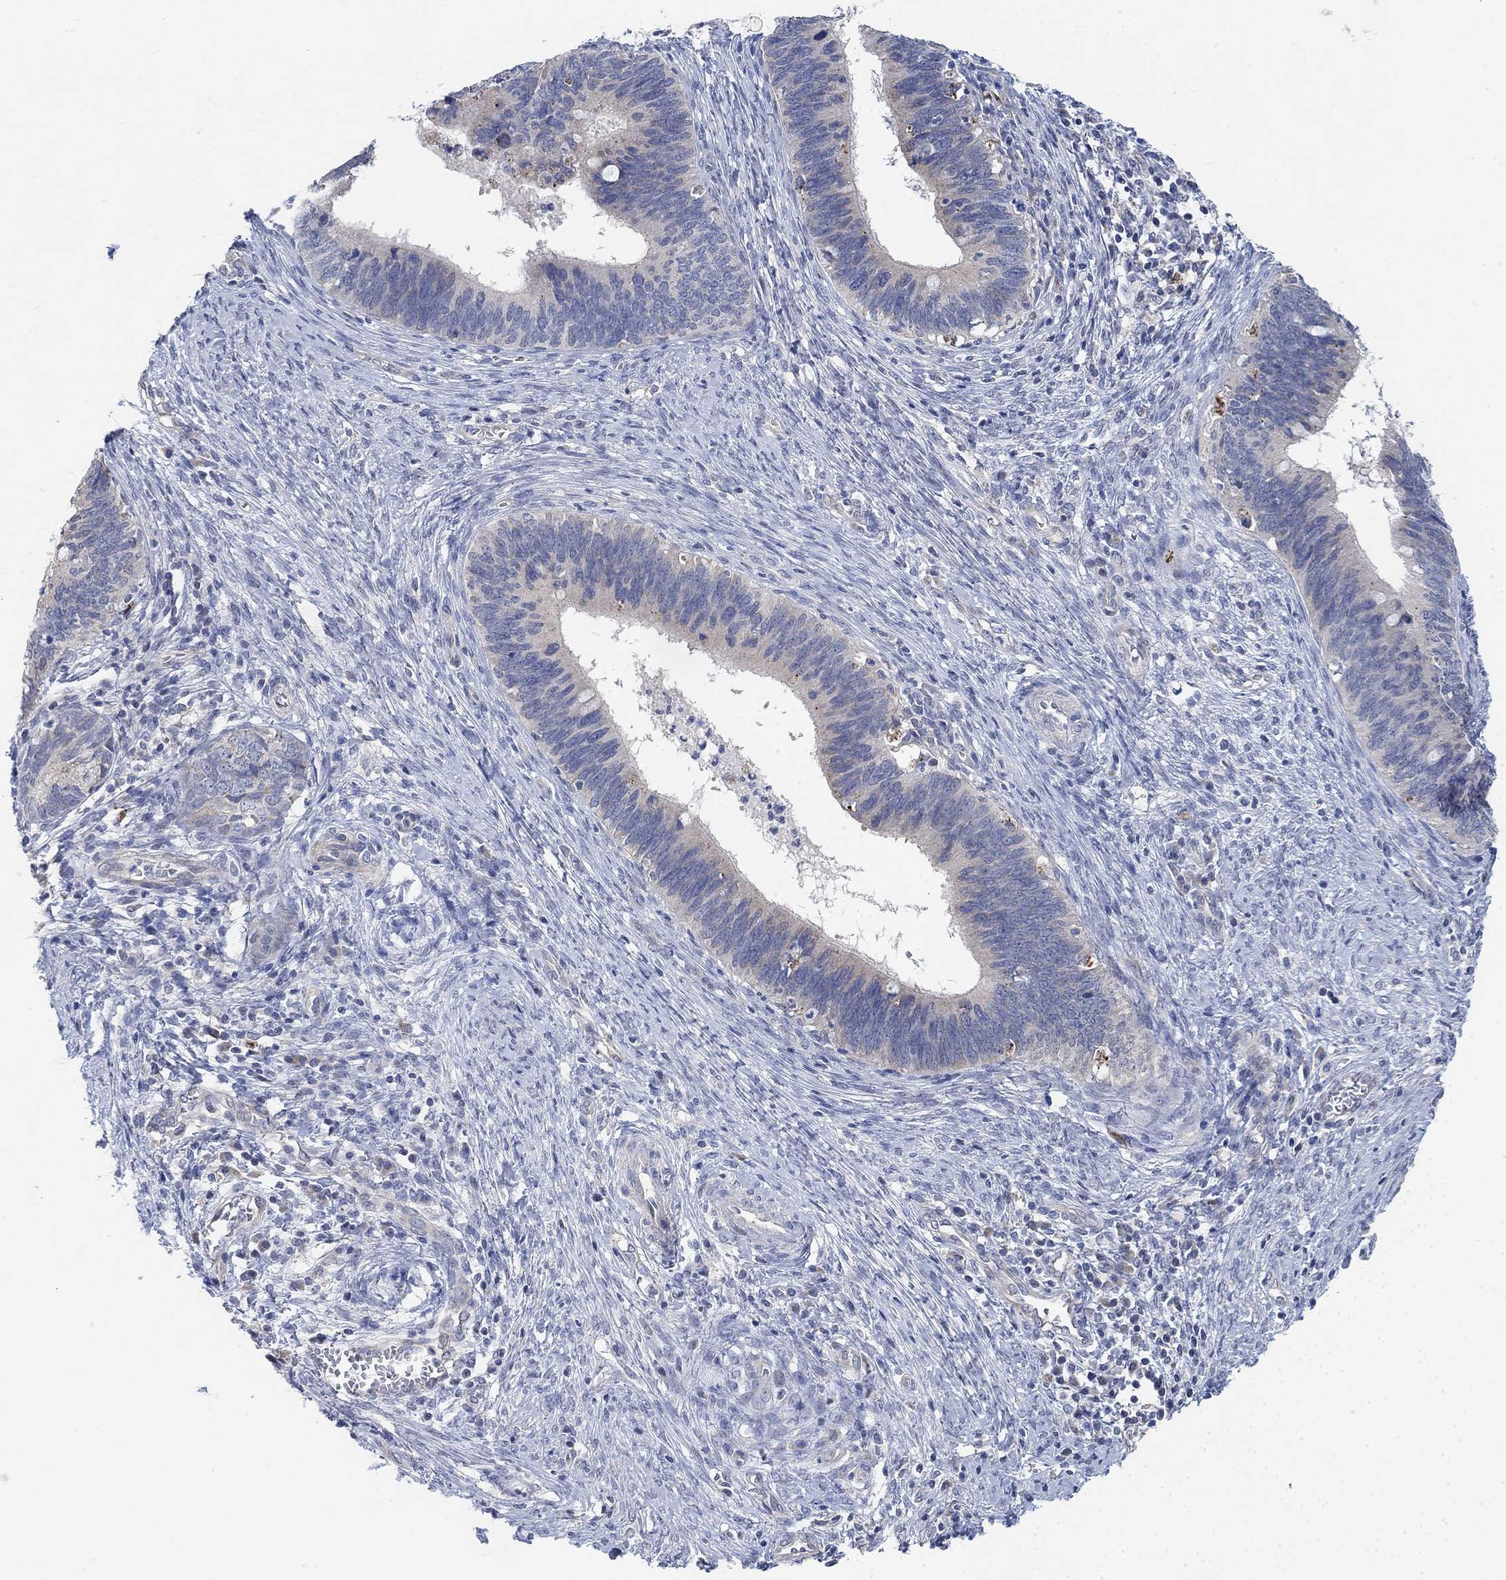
{"staining": {"intensity": "negative", "quantity": "none", "location": "none"}, "tissue": "cervical cancer", "cell_type": "Tumor cells", "image_type": "cancer", "snomed": [{"axis": "morphology", "description": "Adenocarcinoma, NOS"}, {"axis": "topography", "description": "Cervix"}], "caption": "This photomicrograph is of cervical cancer stained with immunohistochemistry (IHC) to label a protein in brown with the nuclei are counter-stained blue. There is no staining in tumor cells. Nuclei are stained in blue.", "gene": "HCRTR1", "patient": {"sex": "female", "age": 42}}